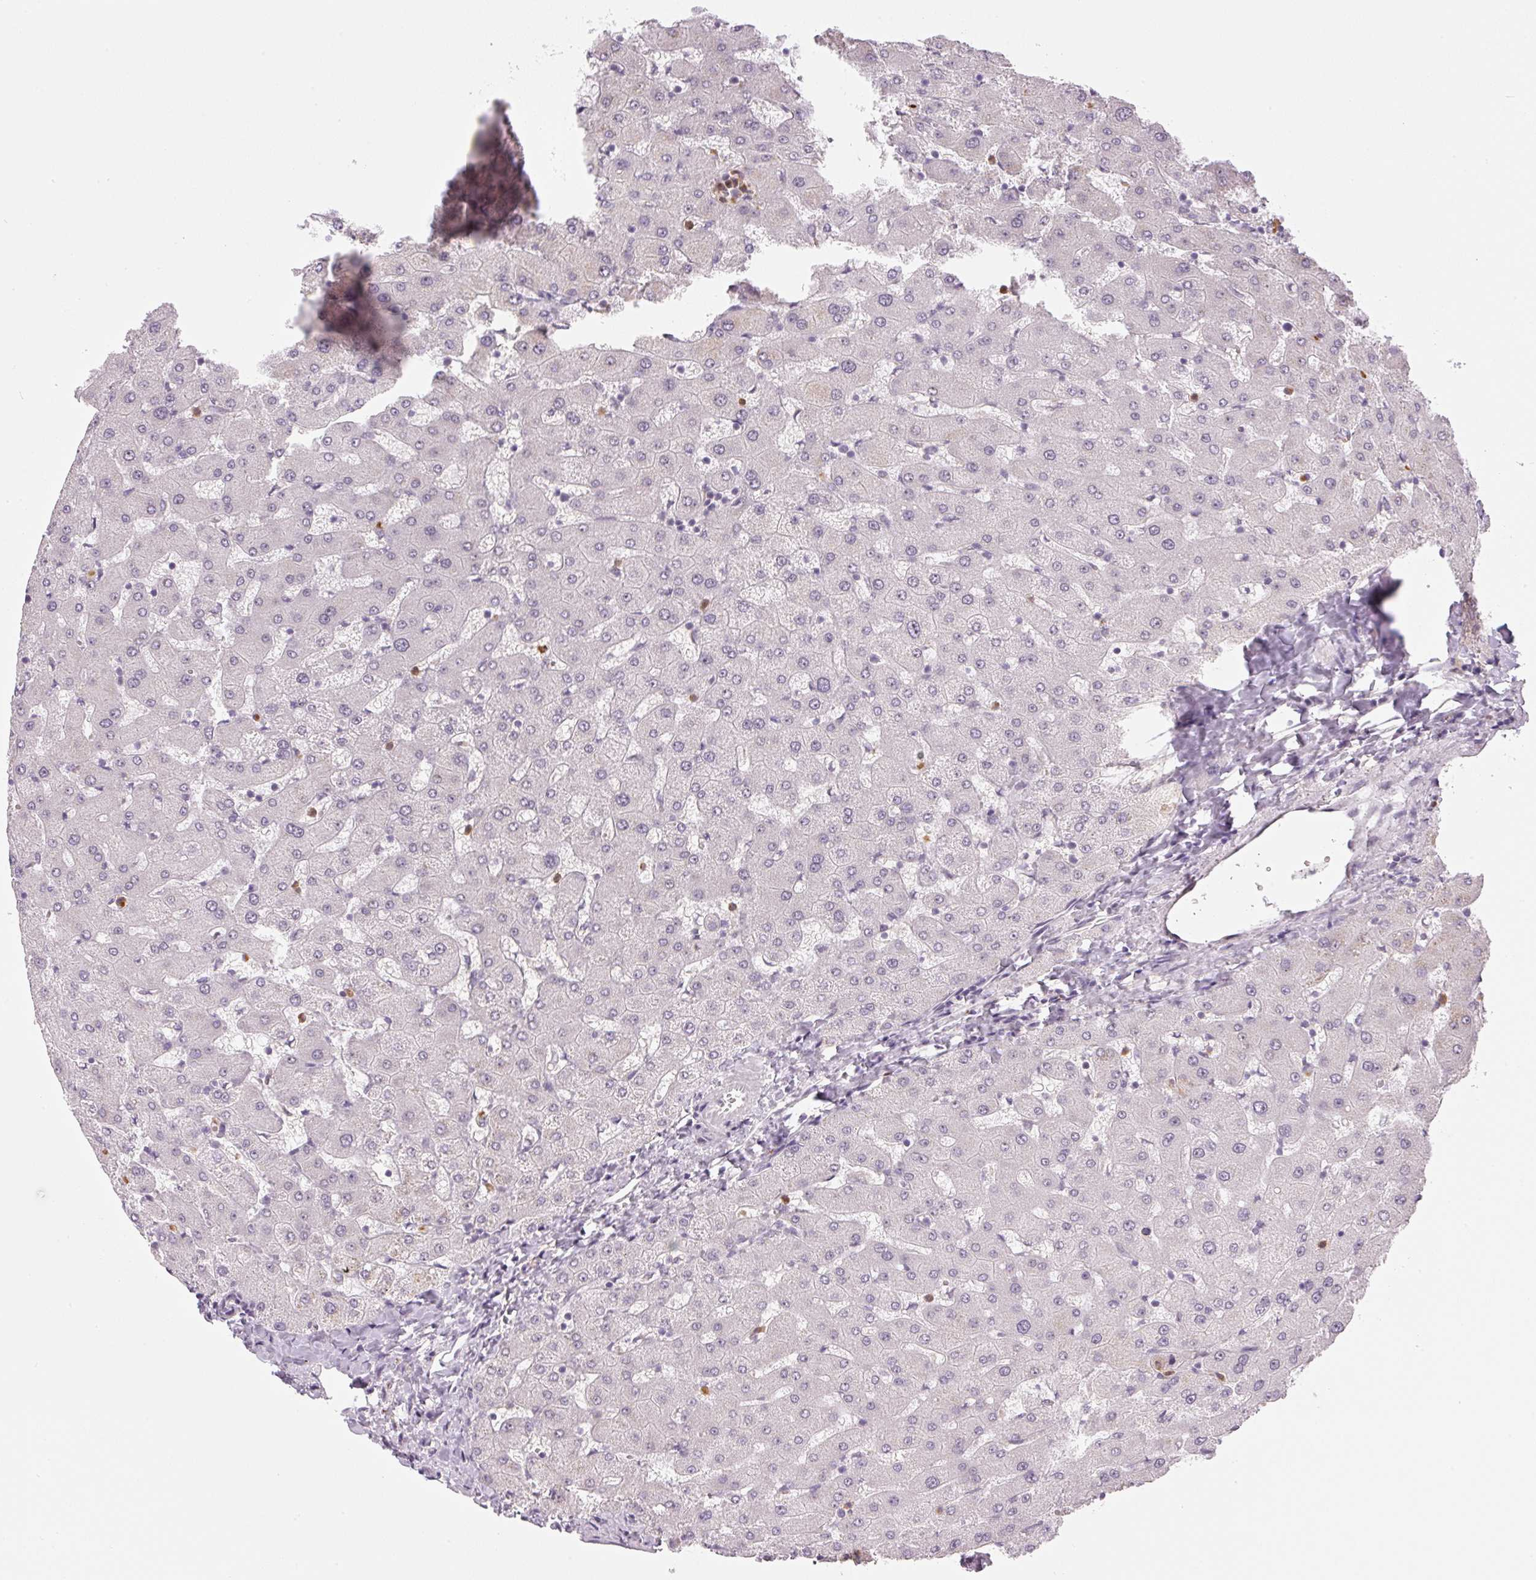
{"staining": {"intensity": "negative", "quantity": "none", "location": "none"}, "tissue": "liver", "cell_type": "Cholangiocytes", "image_type": "normal", "snomed": [{"axis": "morphology", "description": "Normal tissue, NOS"}, {"axis": "topography", "description": "Liver"}], "caption": "Cholangiocytes show no significant protein expression in unremarkable liver.", "gene": "SGF29", "patient": {"sex": "female", "age": 63}}